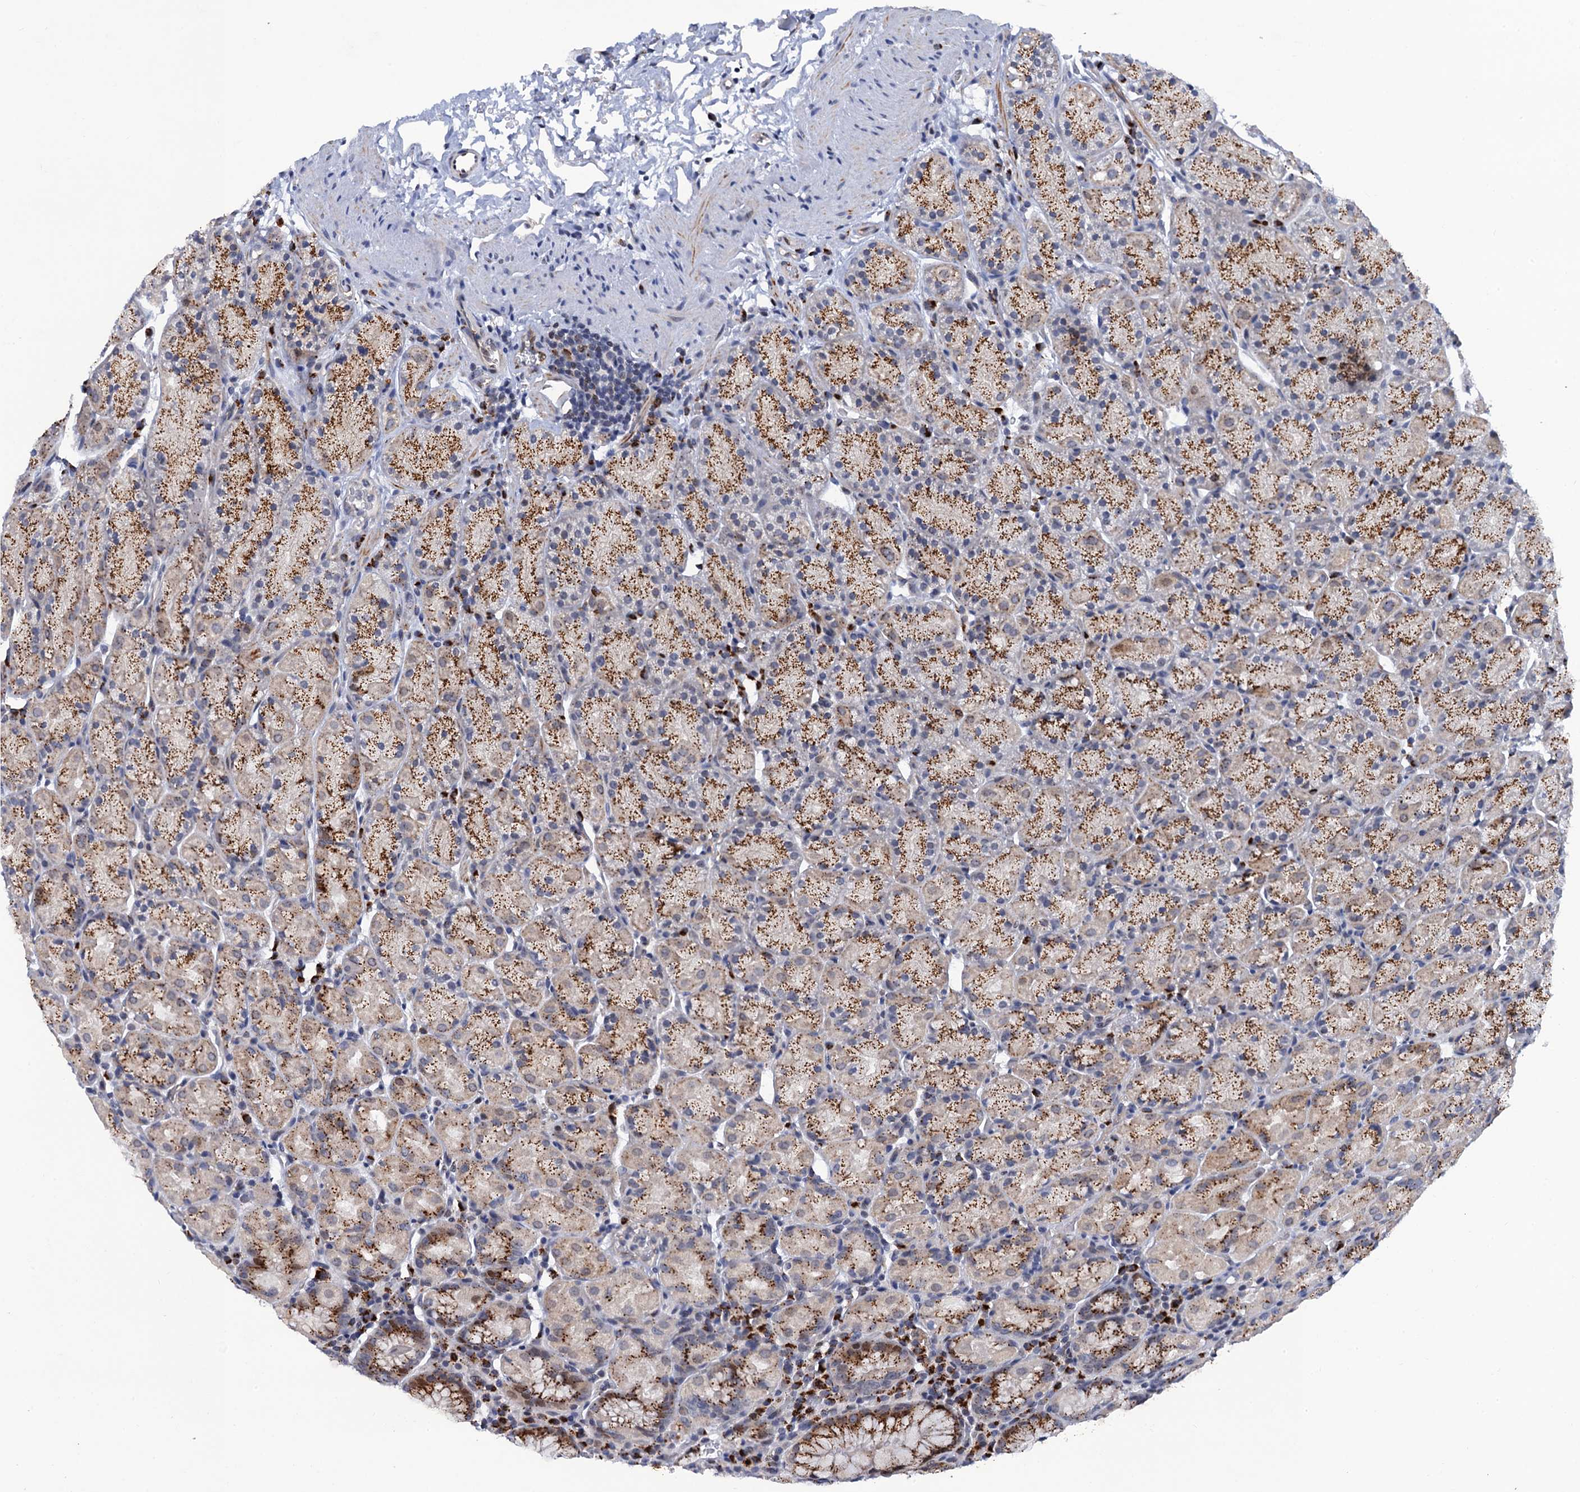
{"staining": {"intensity": "strong", "quantity": ">75%", "location": "cytoplasmic/membranous"}, "tissue": "stomach", "cell_type": "Glandular cells", "image_type": "normal", "snomed": [{"axis": "morphology", "description": "Normal tissue, NOS"}, {"axis": "topography", "description": "Stomach, upper"}, {"axis": "topography", "description": "Stomach, lower"}], "caption": "Protein staining displays strong cytoplasmic/membranous expression in approximately >75% of glandular cells in normal stomach.", "gene": "THAP2", "patient": {"sex": "male", "age": 80}}